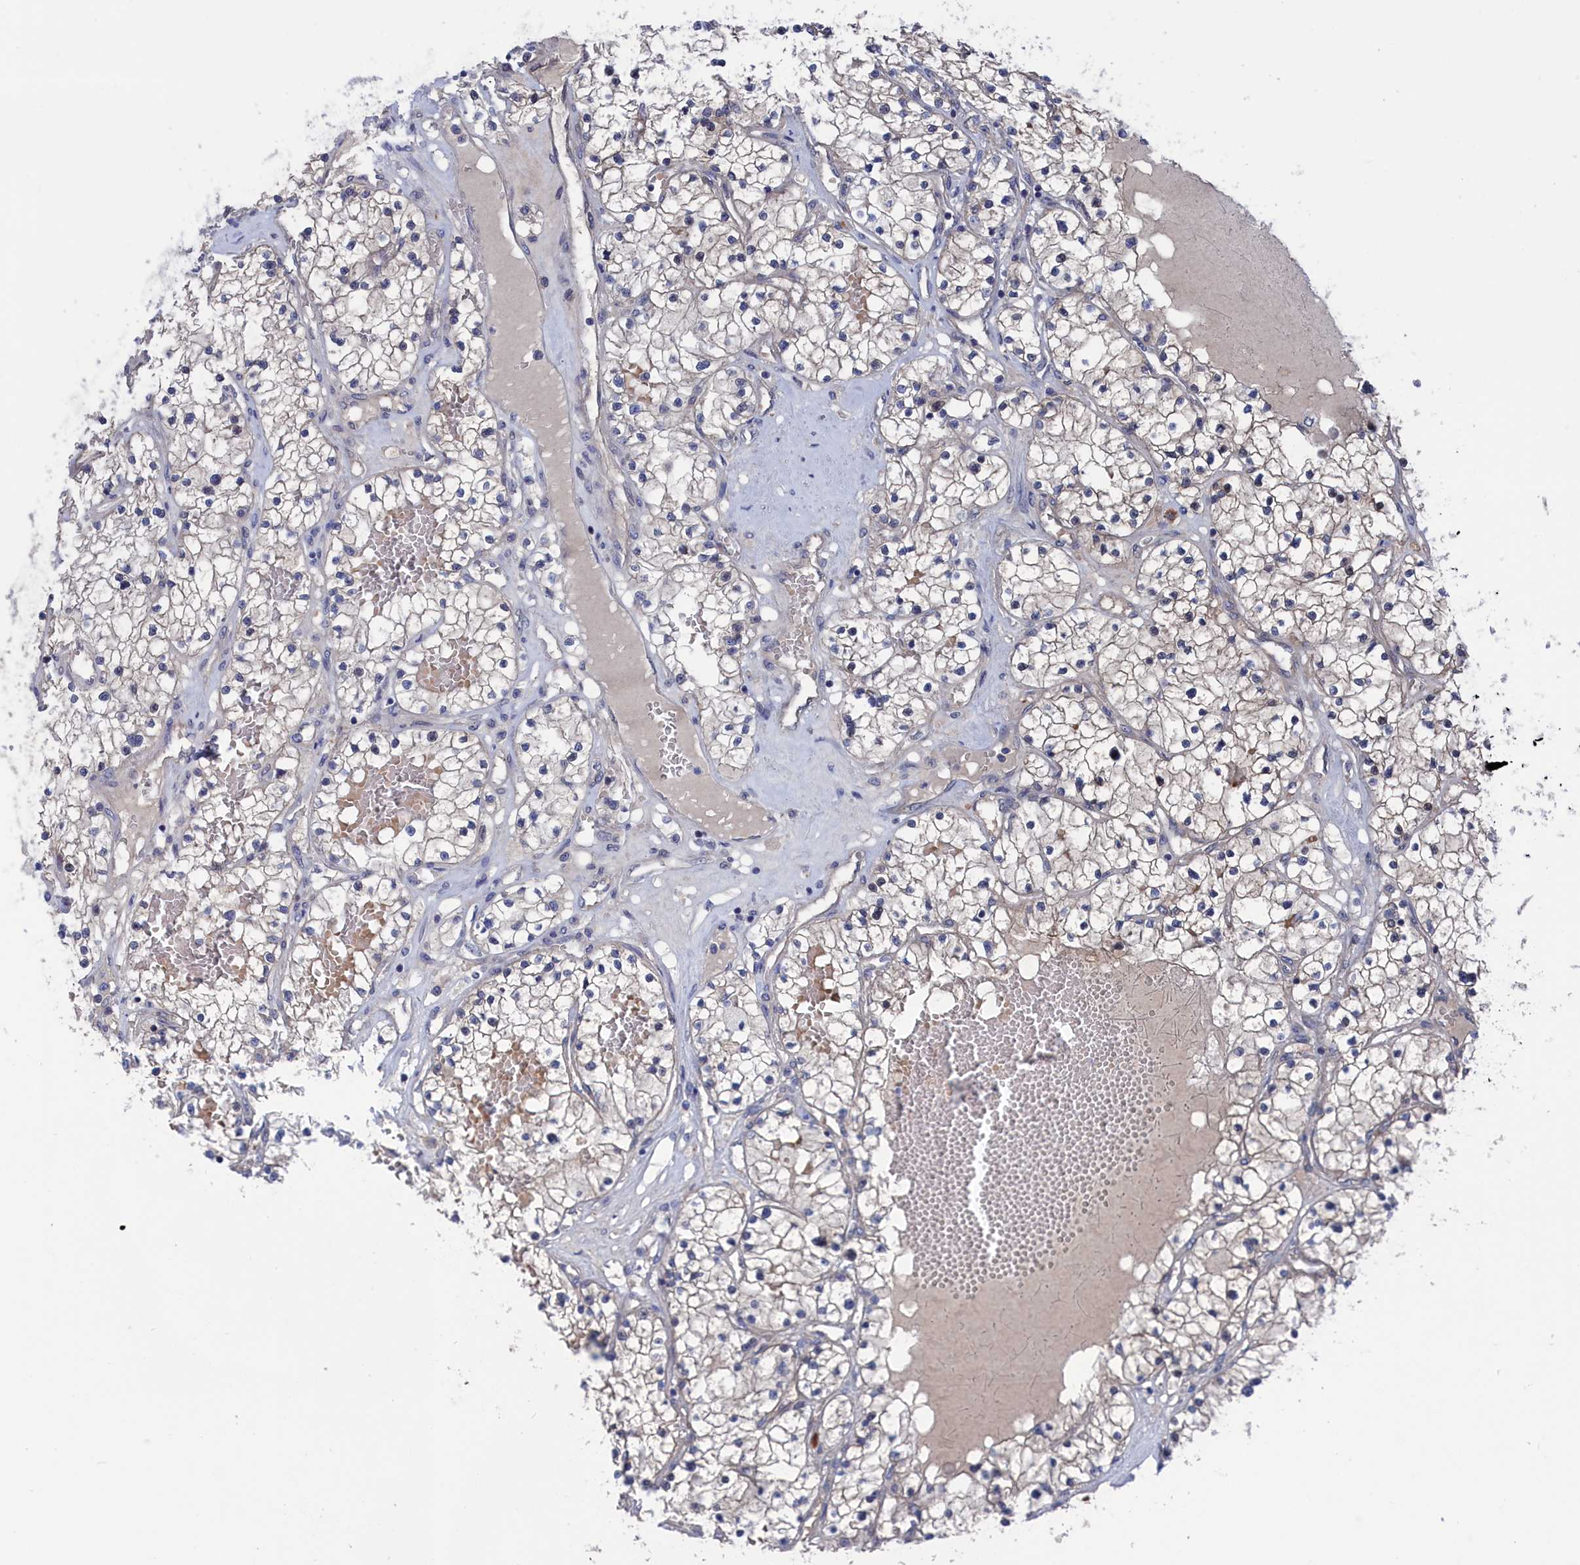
{"staining": {"intensity": "negative", "quantity": "none", "location": "none"}, "tissue": "renal cancer", "cell_type": "Tumor cells", "image_type": "cancer", "snomed": [{"axis": "morphology", "description": "Normal tissue, NOS"}, {"axis": "morphology", "description": "Adenocarcinoma, NOS"}, {"axis": "topography", "description": "Kidney"}], "caption": "Tumor cells show no significant staining in renal cancer (adenocarcinoma).", "gene": "NUTF2", "patient": {"sex": "male", "age": 68}}